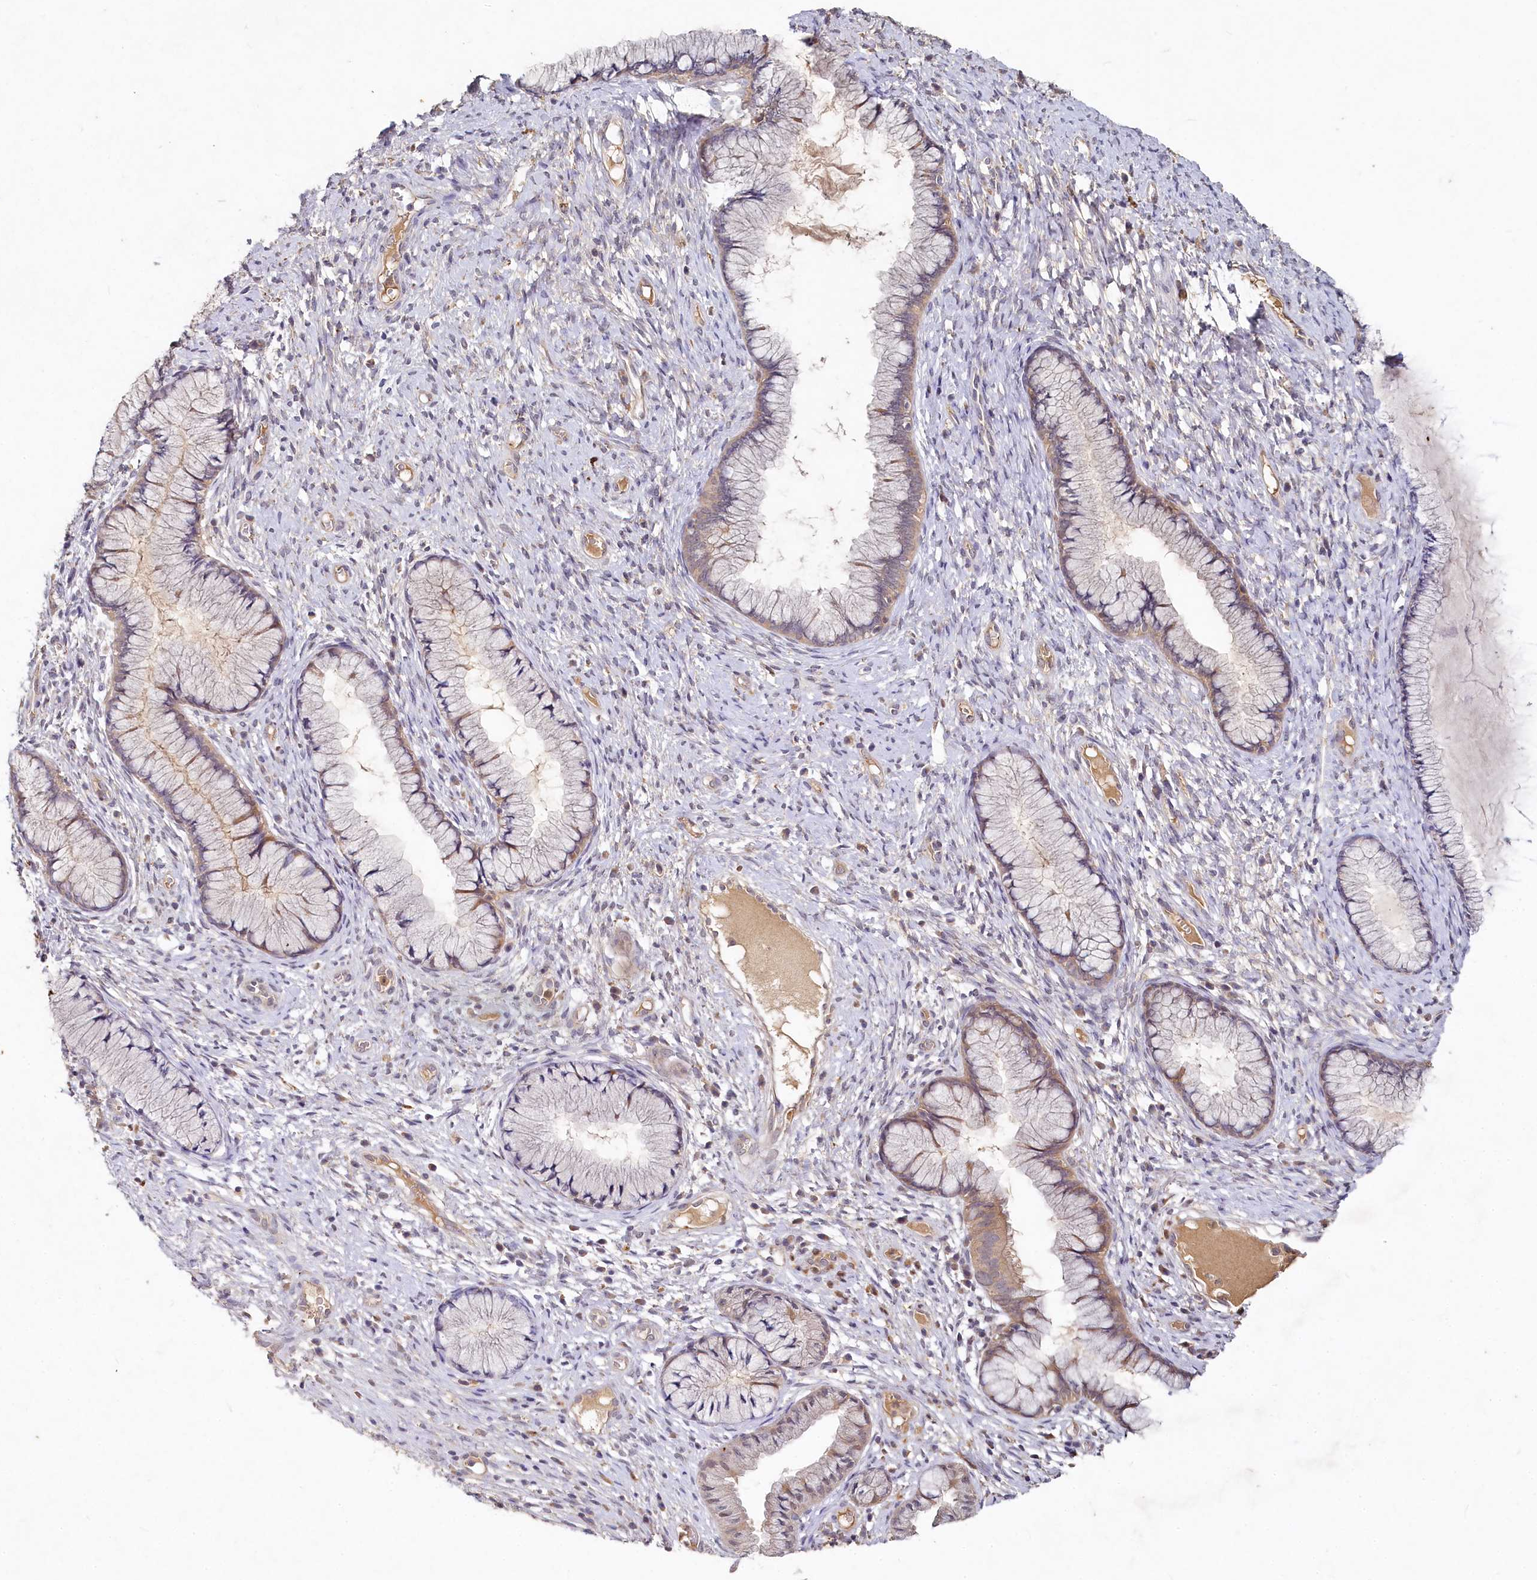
{"staining": {"intensity": "weak", "quantity": ">75%", "location": "cytoplasmic/membranous"}, "tissue": "cervix", "cell_type": "Glandular cells", "image_type": "normal", "snomed": [{"axis": "morphology", "description": "Normal tissue, NOS"}, {"axis": "topography", "description": "Cervix"}], "caption": "Immunohistochemical staining of benign human cervix exhibits >75% levels of weak cytoplasmic/membranous protein staining in about >75% of glandular cells. The staining was performed using DAB (3,3'-diaminobenzidine), with brown indicating positive protein expression. Nuclei are stained blue with hematoxylin.", "gene": "HERC3", "patient": {"sex": "female", "age": 42}}